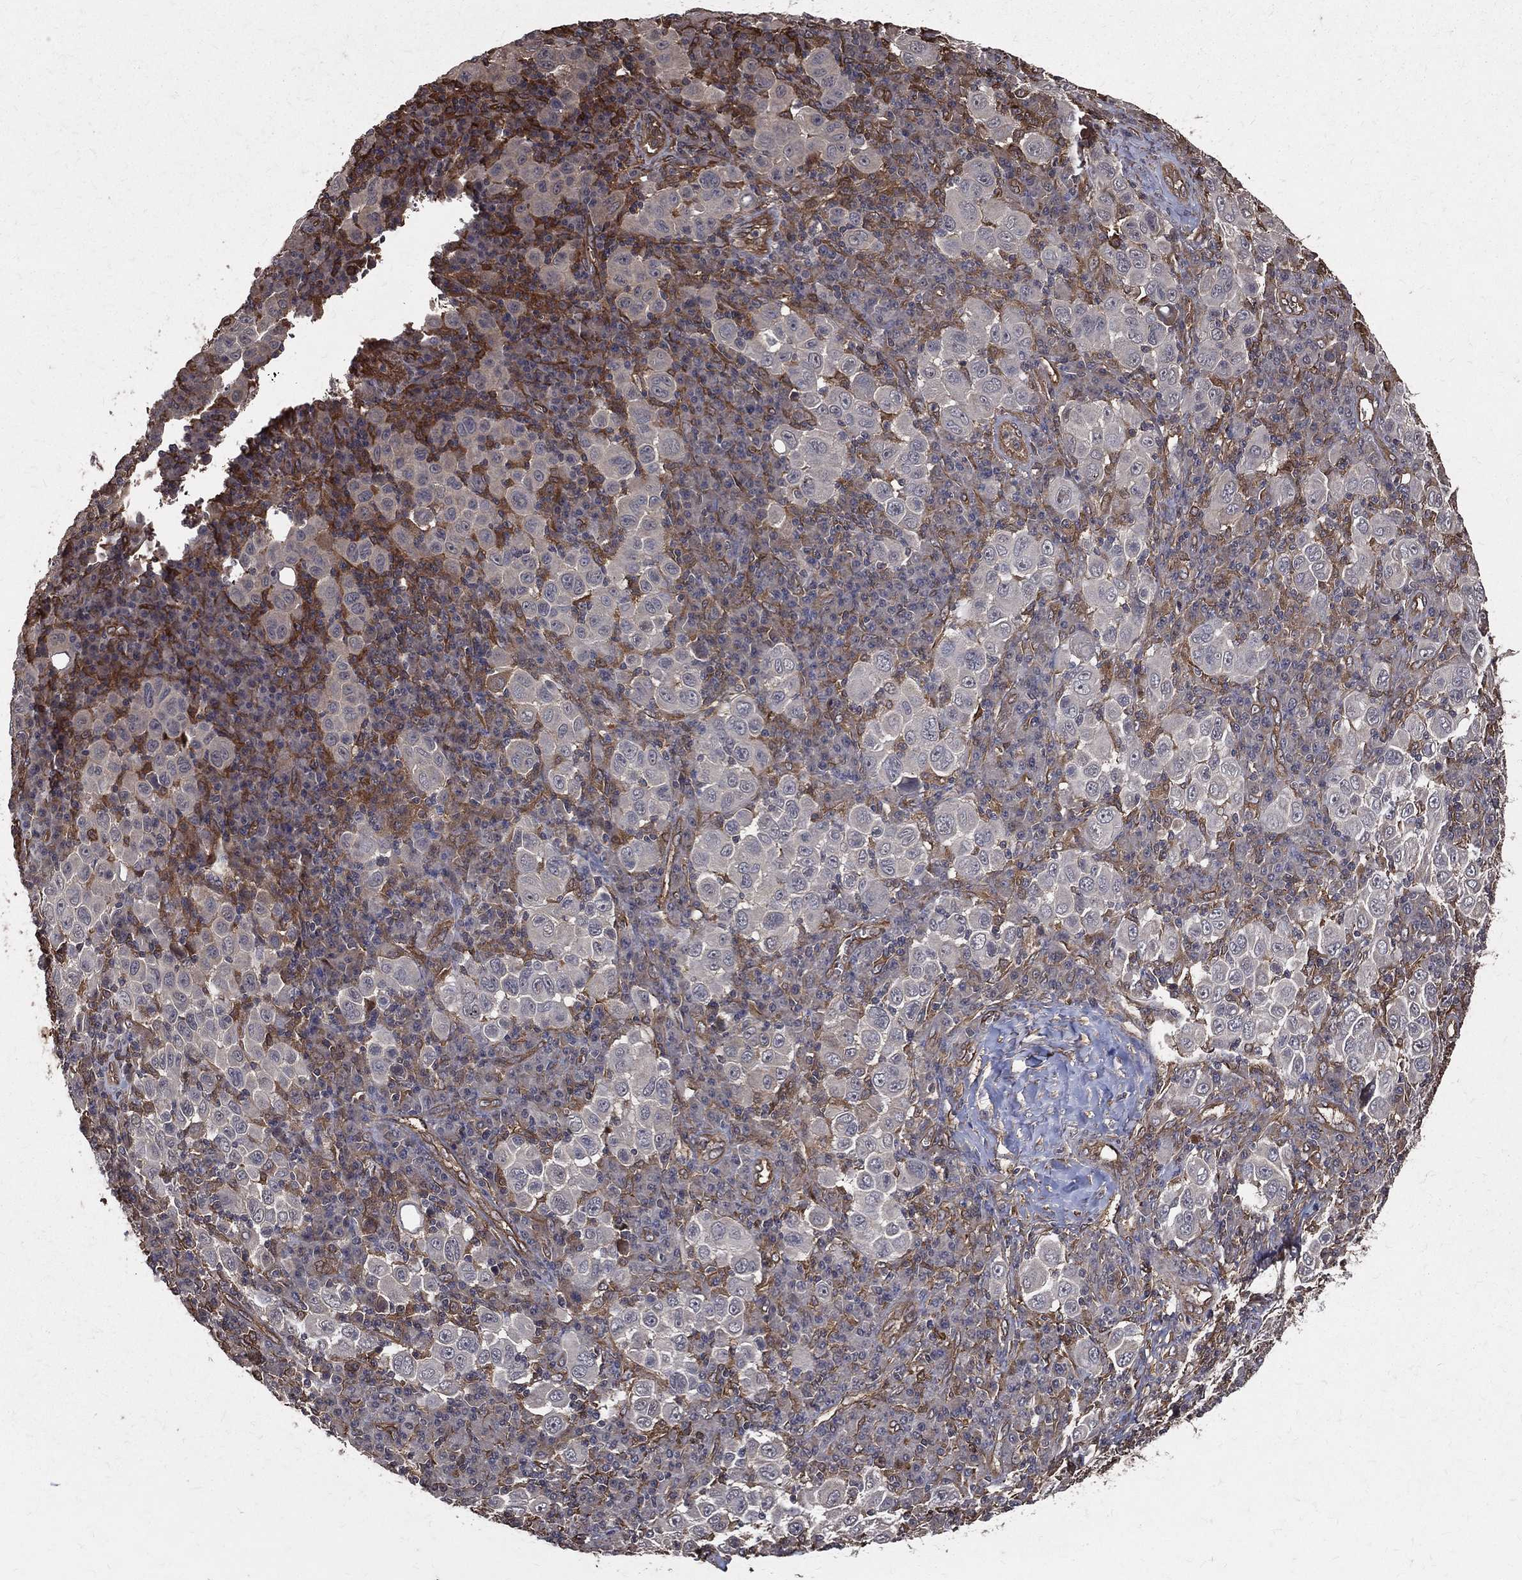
{"staining": {"intensity": "weak", "quantity": "<25%", "location": "cytoplasmic/membranous"}, "tissue": "melanoma", "cell_type": "Tumor cells", "image_type": "cancer", "snomed": [{"axis": "morphology", "description": "Malignant melanoma, NOS"}, {"axis": "topography", "description": "Skin"}], "caption": "Immunohistochemistry of melanoma displays no positivity in tumor cells. (DAB immunohistochemistry (IHC) with hematoxylin counter stain).", "gene": "DPYSL2", "patient": {"sex": "female", "age": 57}}